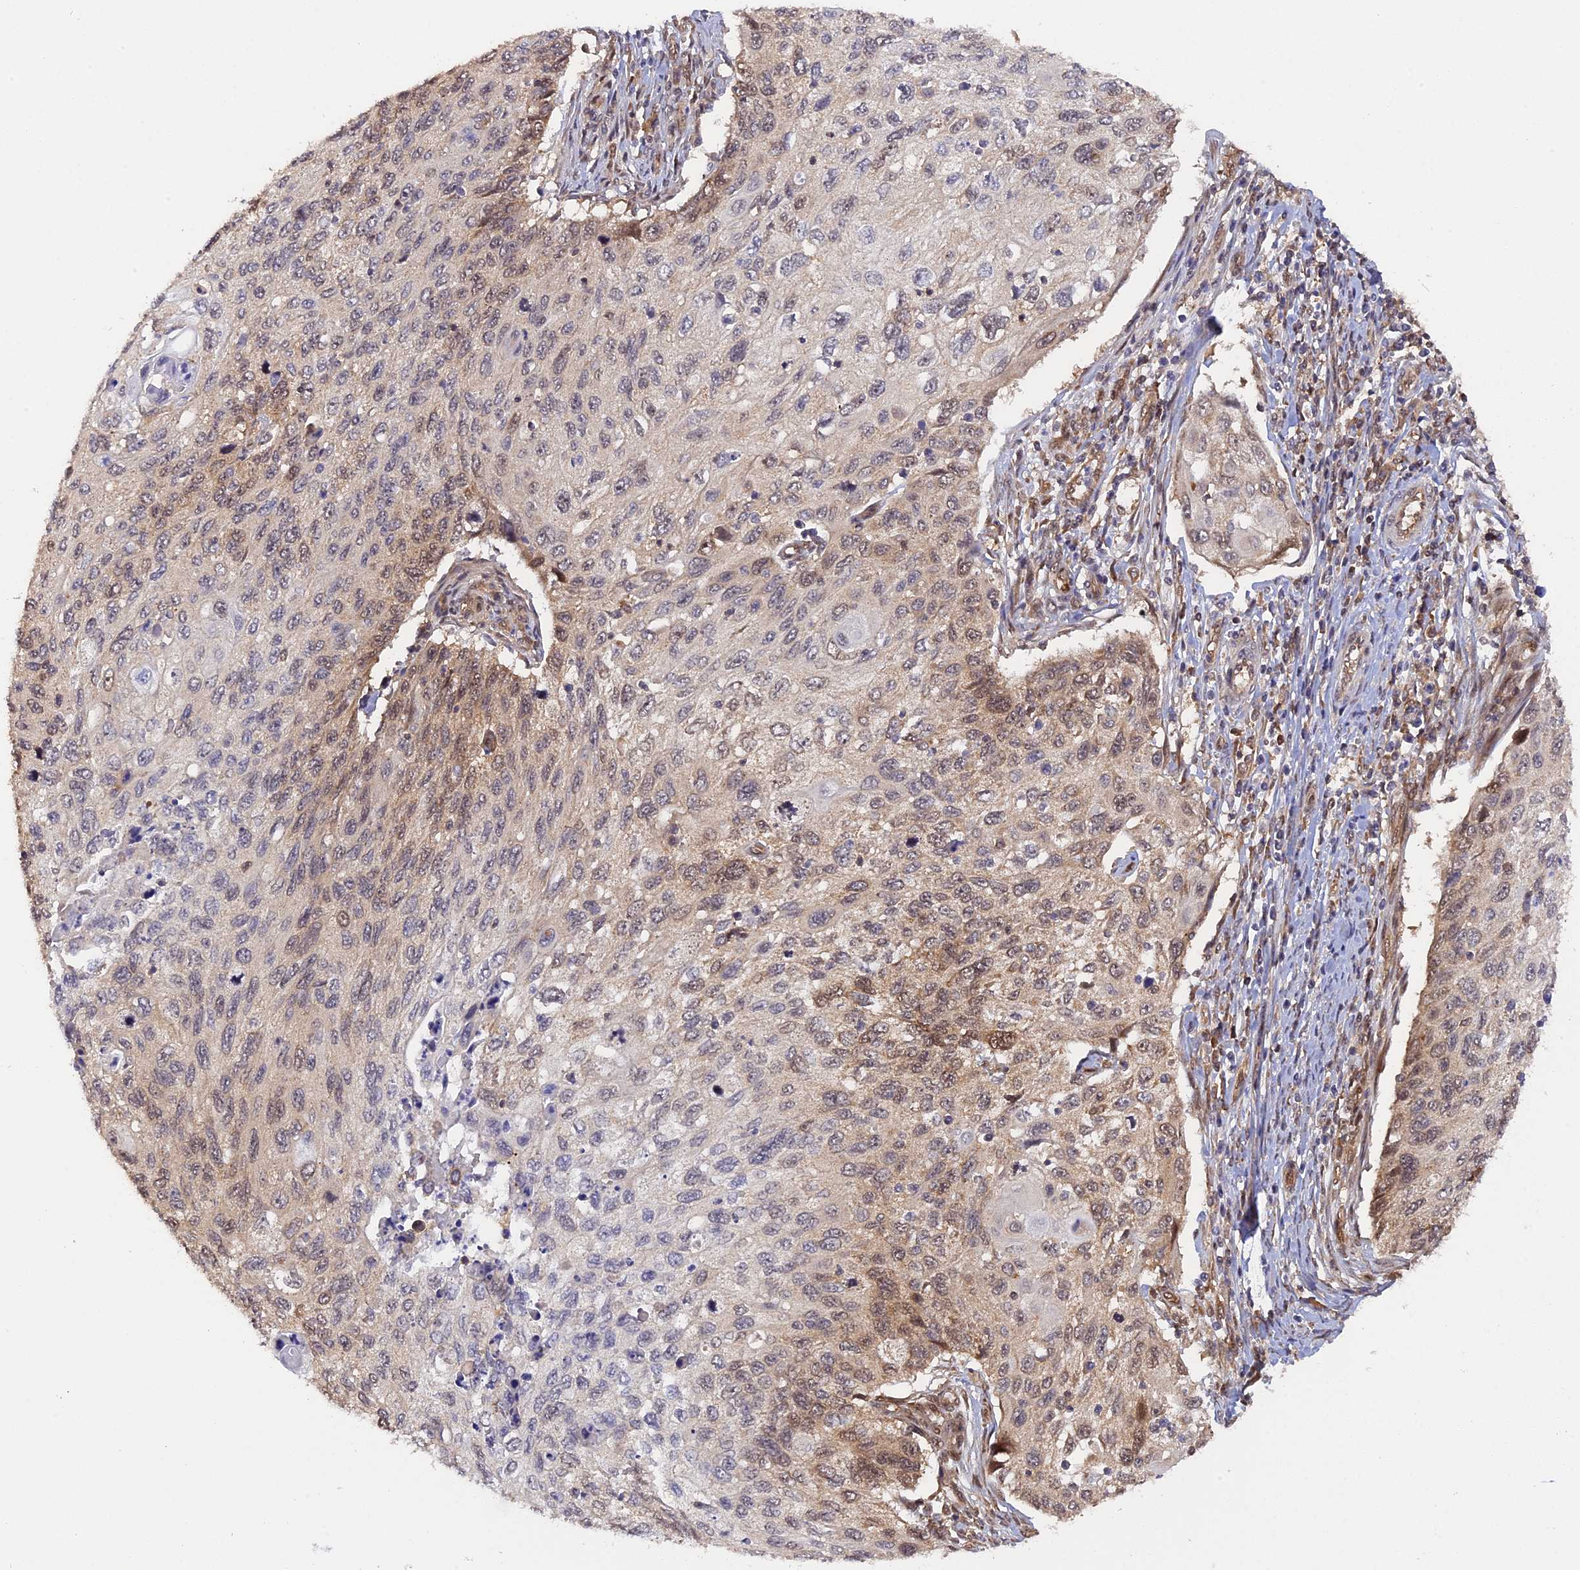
{"staining": {"intensity": "moderate", "quantity": "<25%", "location": "nuclear"}, "tissue": "cervical cancer", "cell_type": "Tumor cells", "image_type": "cancer", "snomed": [{"axis": "morphology", "description": "Squamous cell carcinoma, NOS"}, {"axis": "topography", "description": "Cervix"}], "caption": "Immunohistochemical staining of cervical squamous cell carcinoma exhibits low levels of moderate nuclear protein positivity in about <25% of tumor cells. (DAB (3,3'-diaminobenzidine) IHC, brown staining for protein, blue staining for nuclei).", "gene": "ZNF428", "patient": {"sex": "female", "age": 70}}